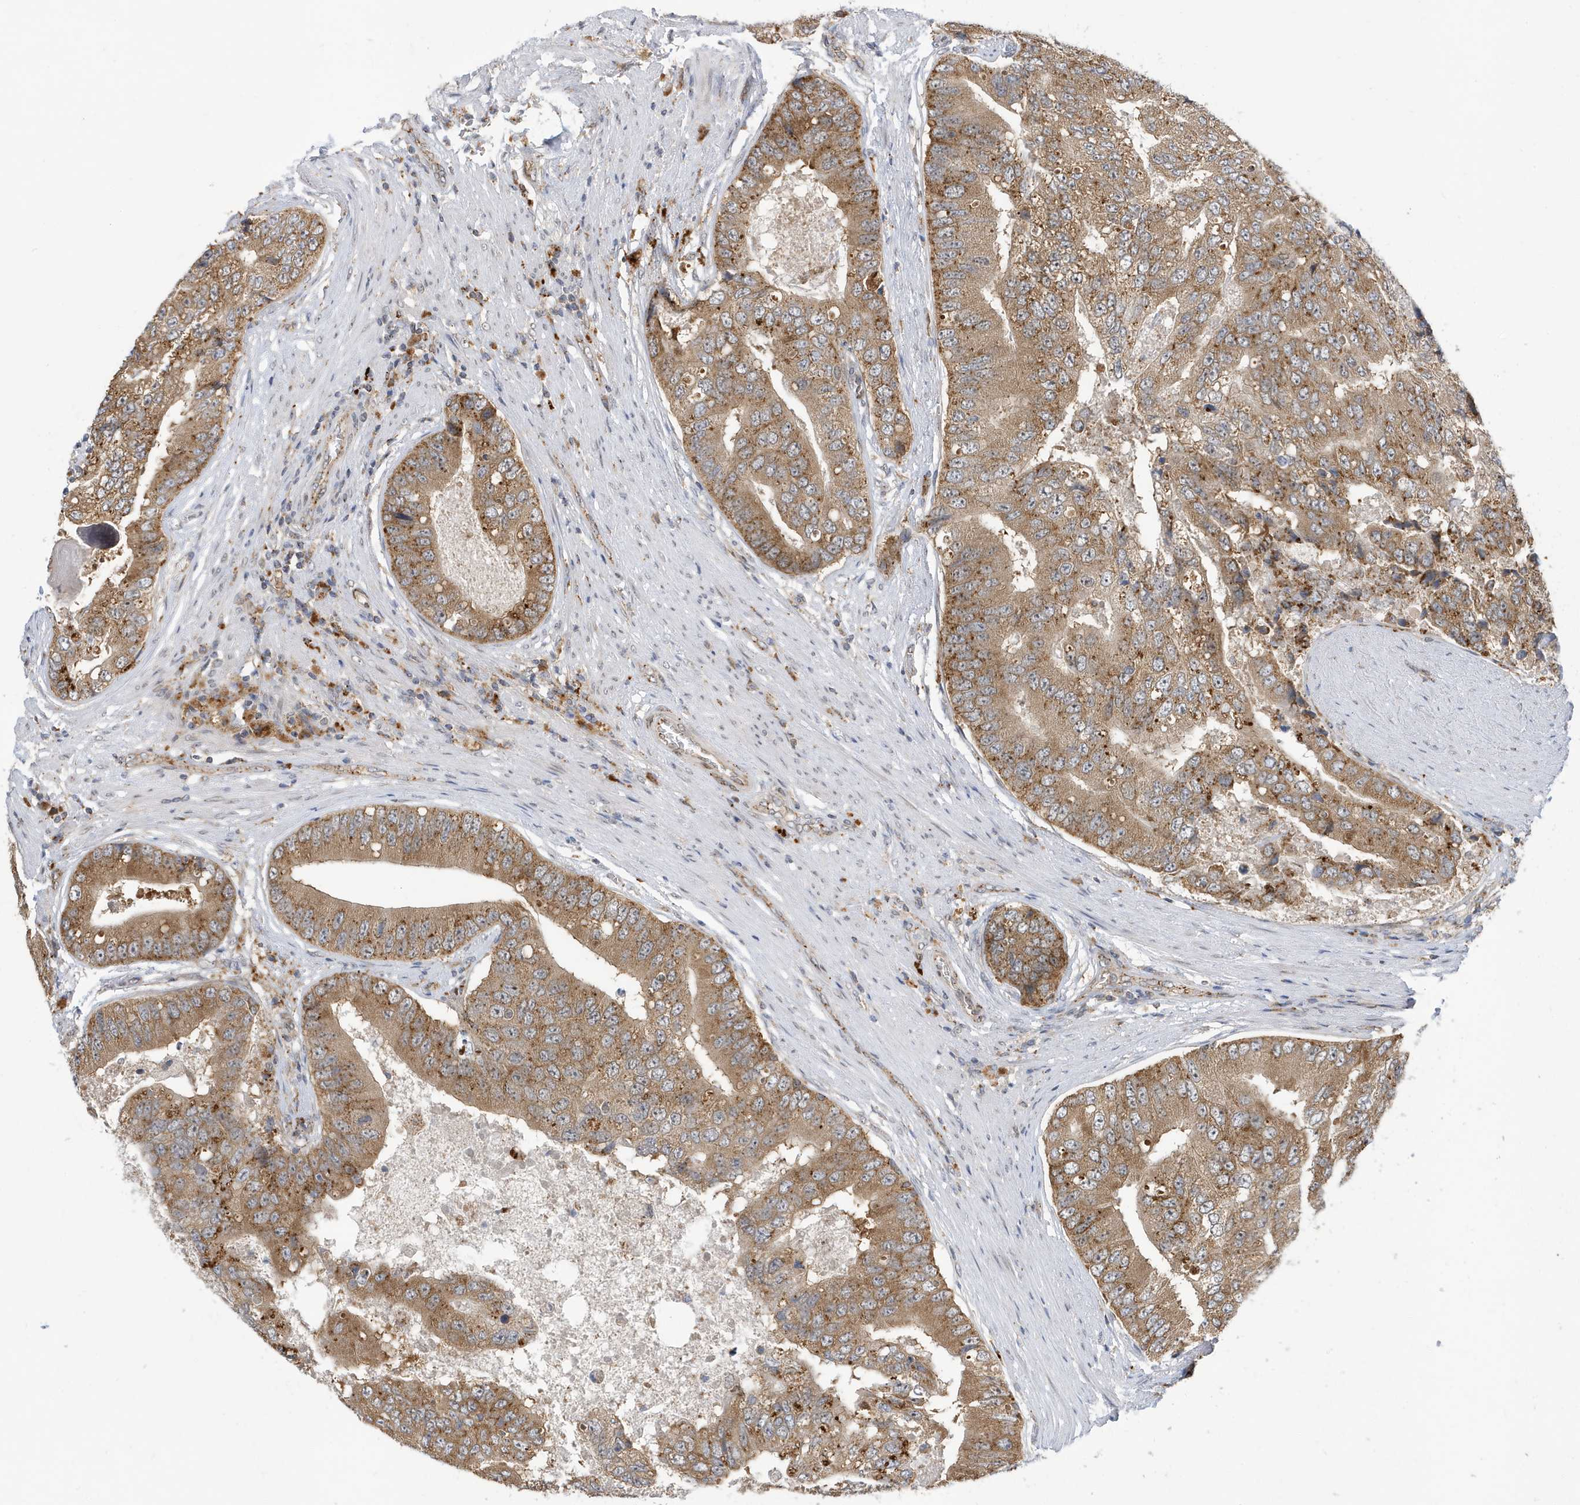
{"staining": {"intensity": "moderate", "quantity": ">75%", "location": "cytoplasmic/membranous"}, "tissue": "prostate cancer", "cell_type": "Tumor cells", "image_type": "cancer", "snomed": [{"axis": "morphology", "description": "Adenocarcinoma, High grade"}, {"axis": "topography", "description": "Prostate"}], "caption": "A brown stain labels moderate cytoplasmic/membranous expression of a protein in adenocarcinoma (high-grade) (prostate) tumor cells.", "gene": "ZNF507", "patient": {"sex": "male", "age": 70}}